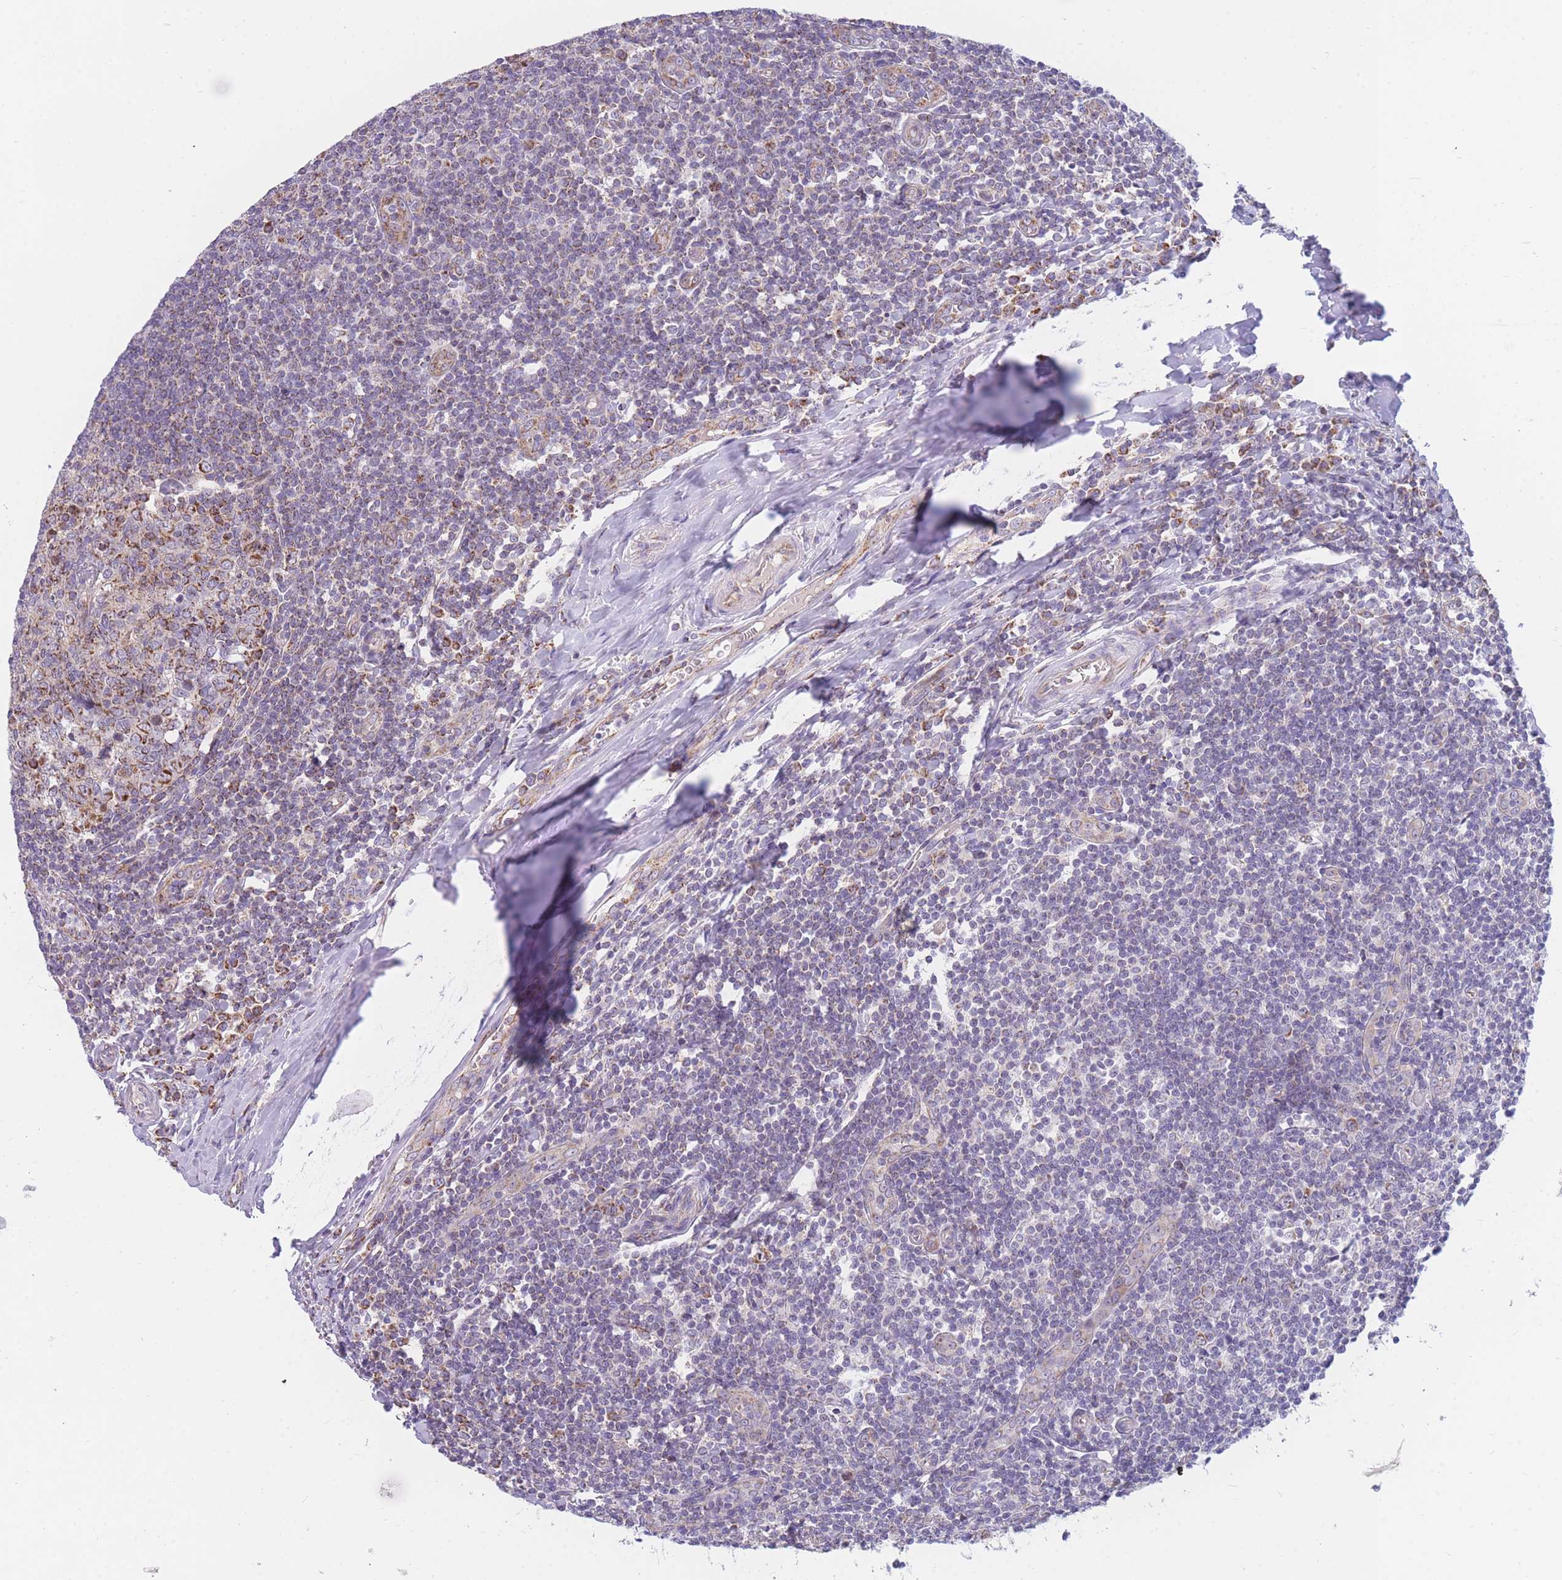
{"staining": {"intensity": "strong", "quantity": "25%-75%", "location": "cytoplasmic/membranous"}, "tissue": "tonsil", "cell_type": "Germinal center cells", "image_type": "normal", "snomed": [{"axis": "morphology", "description": "Normal tissue, NOS"}, {"axis": "topography", "description": "Tonsil"}], "caption": "Strong cytoplasmic/membranous protein staining is identified in approximately 25%-75% of germinal center cells in tonsil. The staining is performed using DAB brown chromogen to label protein expression. The nuclei are counter-stained blue using hematoxylin.", "gene": "DDX49", "patient": {"sex": "male", "age": 27}}